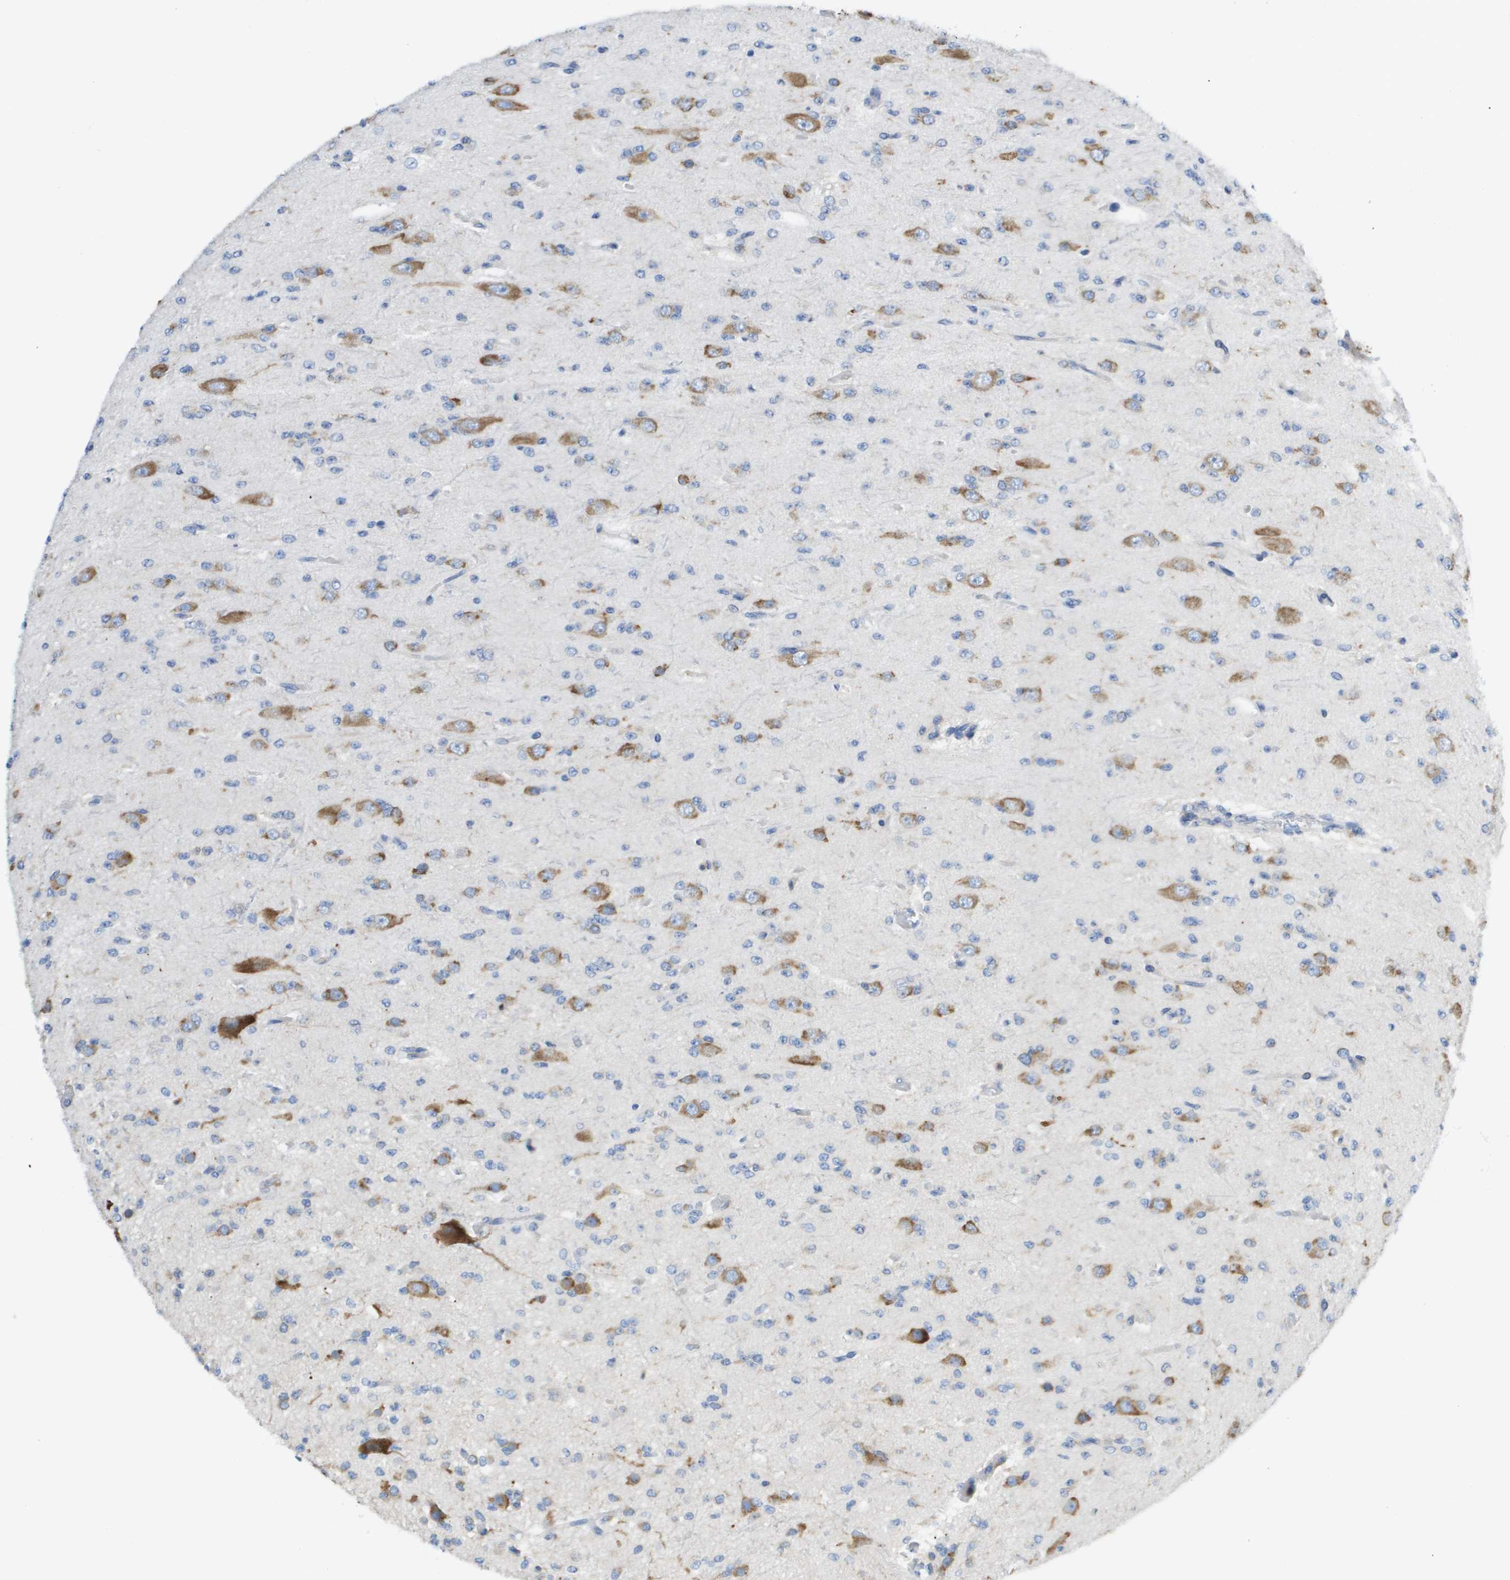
{"staining": {"intensity": "negative", "quantity": "none", "location": "none"}, "tissue": "glioma", "cell_type": "Tumor cells", "image_type": "cancer", "snomed": [{"axis": "morphology", "description": "Glioma, malignant, Low grade"}, {"axis": "topography", "description": "Brain"}], "caption": "This photomicrograph is of malignant glioma (low-grade) stained with immunohistochemistry (IHC) to label a protein in brown with the nuclei are counter-stained blue. There is no staining in tumor cells.", "gene": "SDR42E1", "patient": {"sex": "male", "age": 38}}